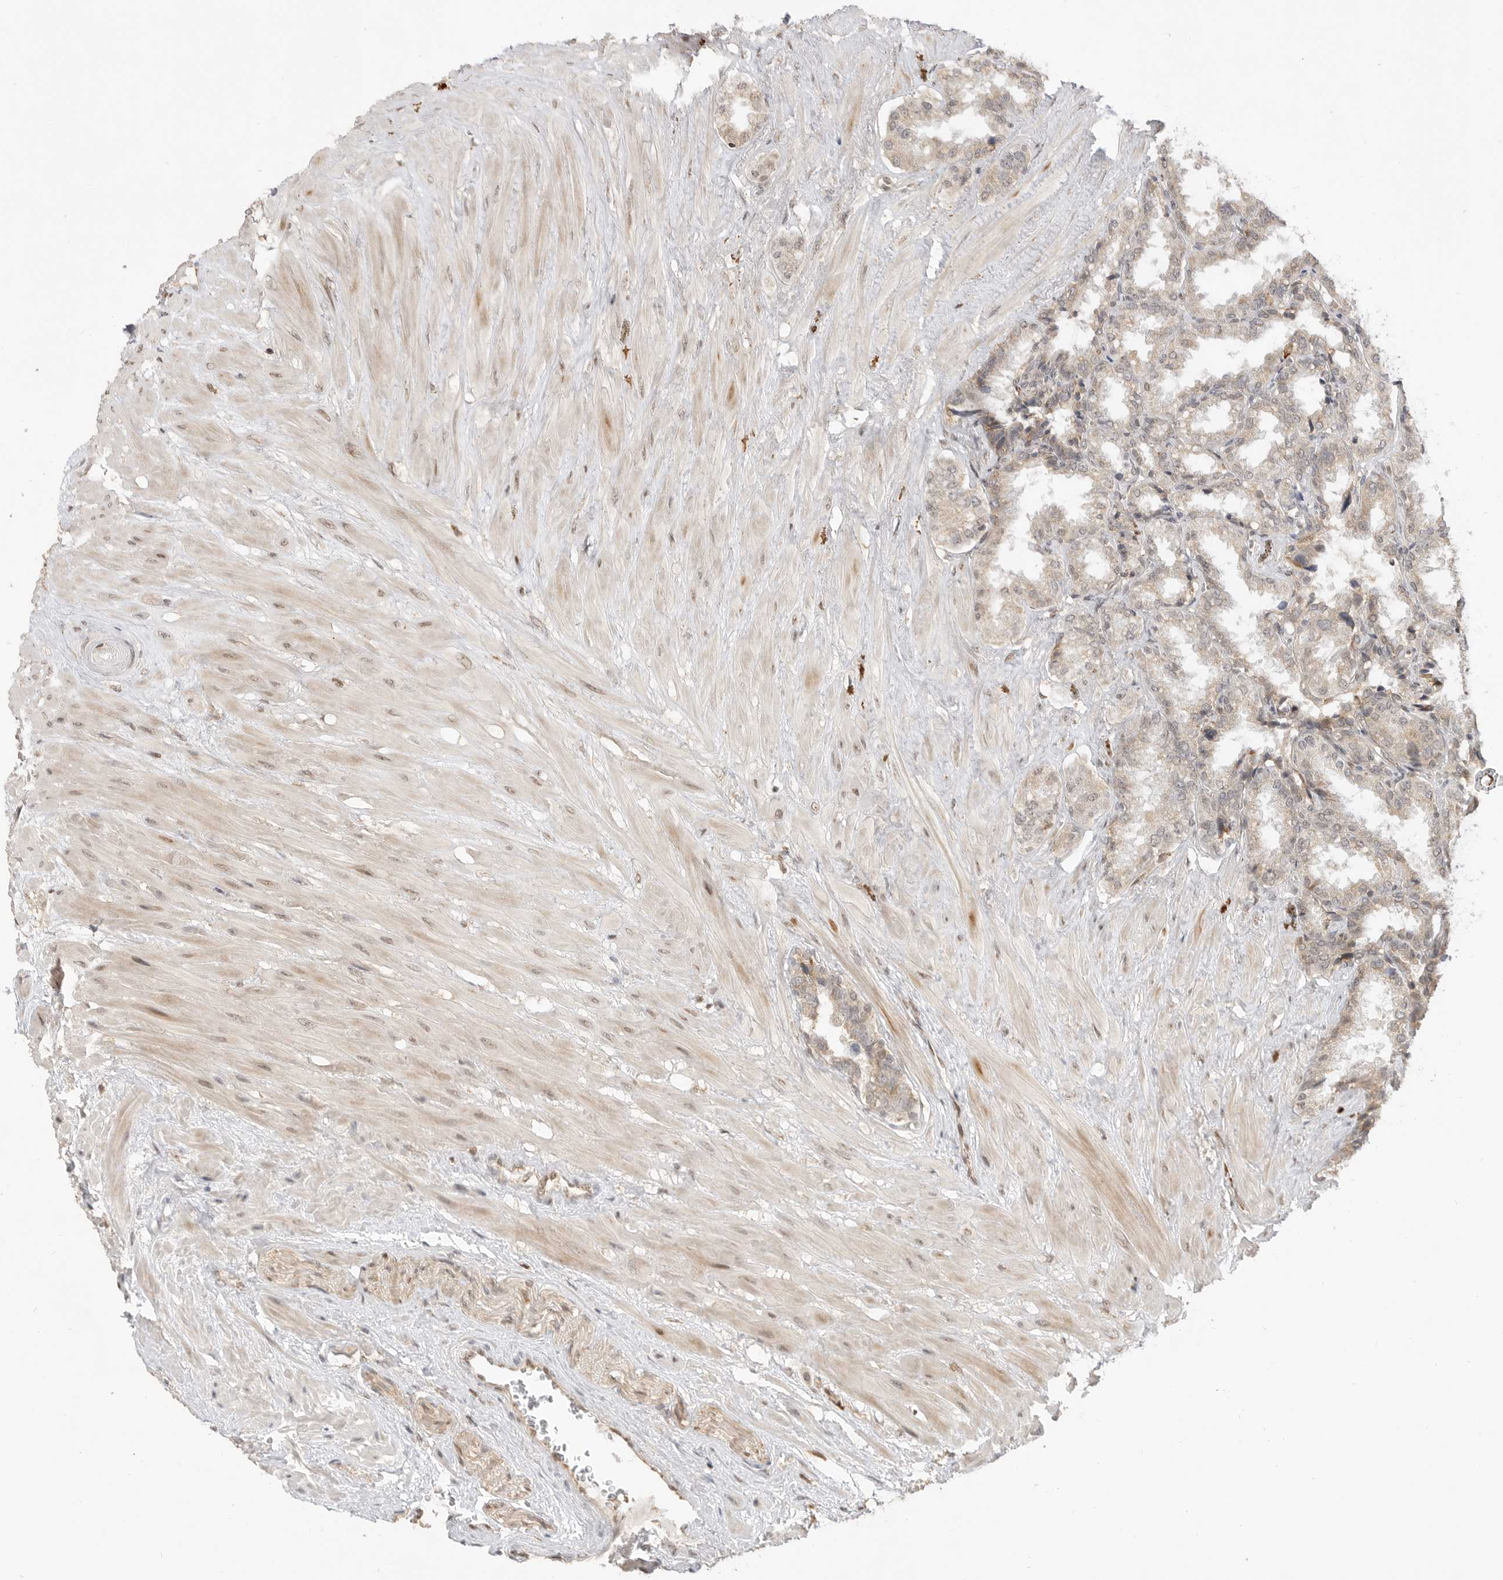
{"staining": {"intensity": "weak", "quantity": ">75%", "location": "cytoplasmic/membranous"}, "tissue": "seminal vesicle", "cell_type": "Glandular cells", "image_type": "normal", "snomed": [{"axis": "morphology", "description": "Normal tissue, NOS"}, {"axis": "topography", "description": "Seminal veicle"}], "caption": "Immunohistochemistry staining of normal seminal vesicle, which reveals low levels of weak cytoplasmic/membranous expression in about >75% of glandular cells indicating weak cytoplasmic/membranous protein expression. The staining was performed using DAB (3,3'-diaminobenzidine) (brown) for protein detection and nuclei were counterstained in hematoxylin (blue).", "gene": "ALKAL1", "patient": {"sex": "male", "age": 46}}